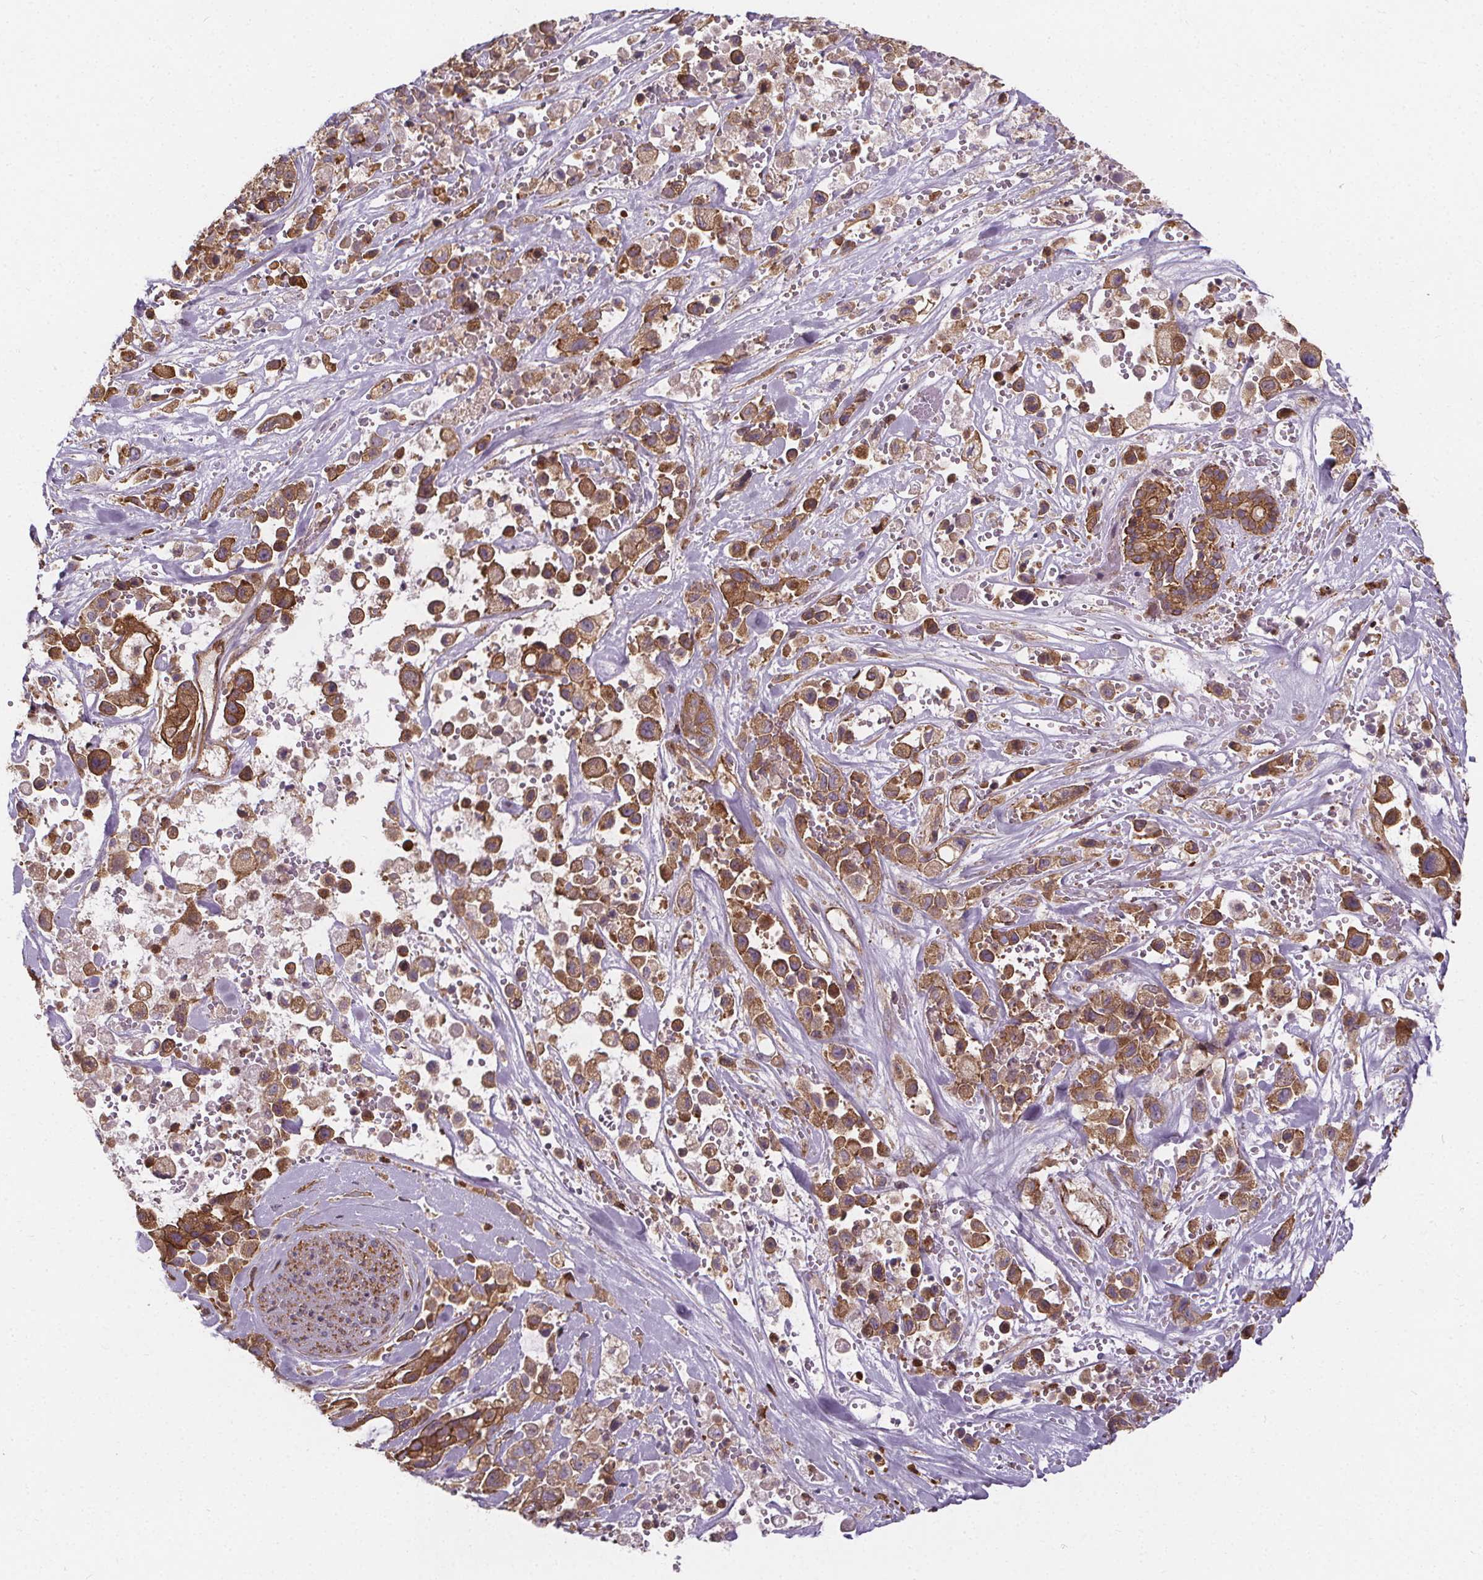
{"staining": {"intensity": "moderate", "quantity": ">75%", "location": "cytoplasmic/membranous"}, "tissue": "pancreatic cancer", "cell_type": "Tumor cells", "image_type": "cancer", "snomed": [{"axis": "morphology", "description": "Adenocarcinoma, NOS"}, {"axis": "topography", "description": "Pancreas"}], "caption": "Protein positivity by immunohistochemistry (IHC) demonstrates moderate cytoplasmic/membranous expression in about >75% of tumor cells in adenocarcinoma (pancreatic).", "gene": "CLINT1", "patient": {"sex": "male", "age": 44}}